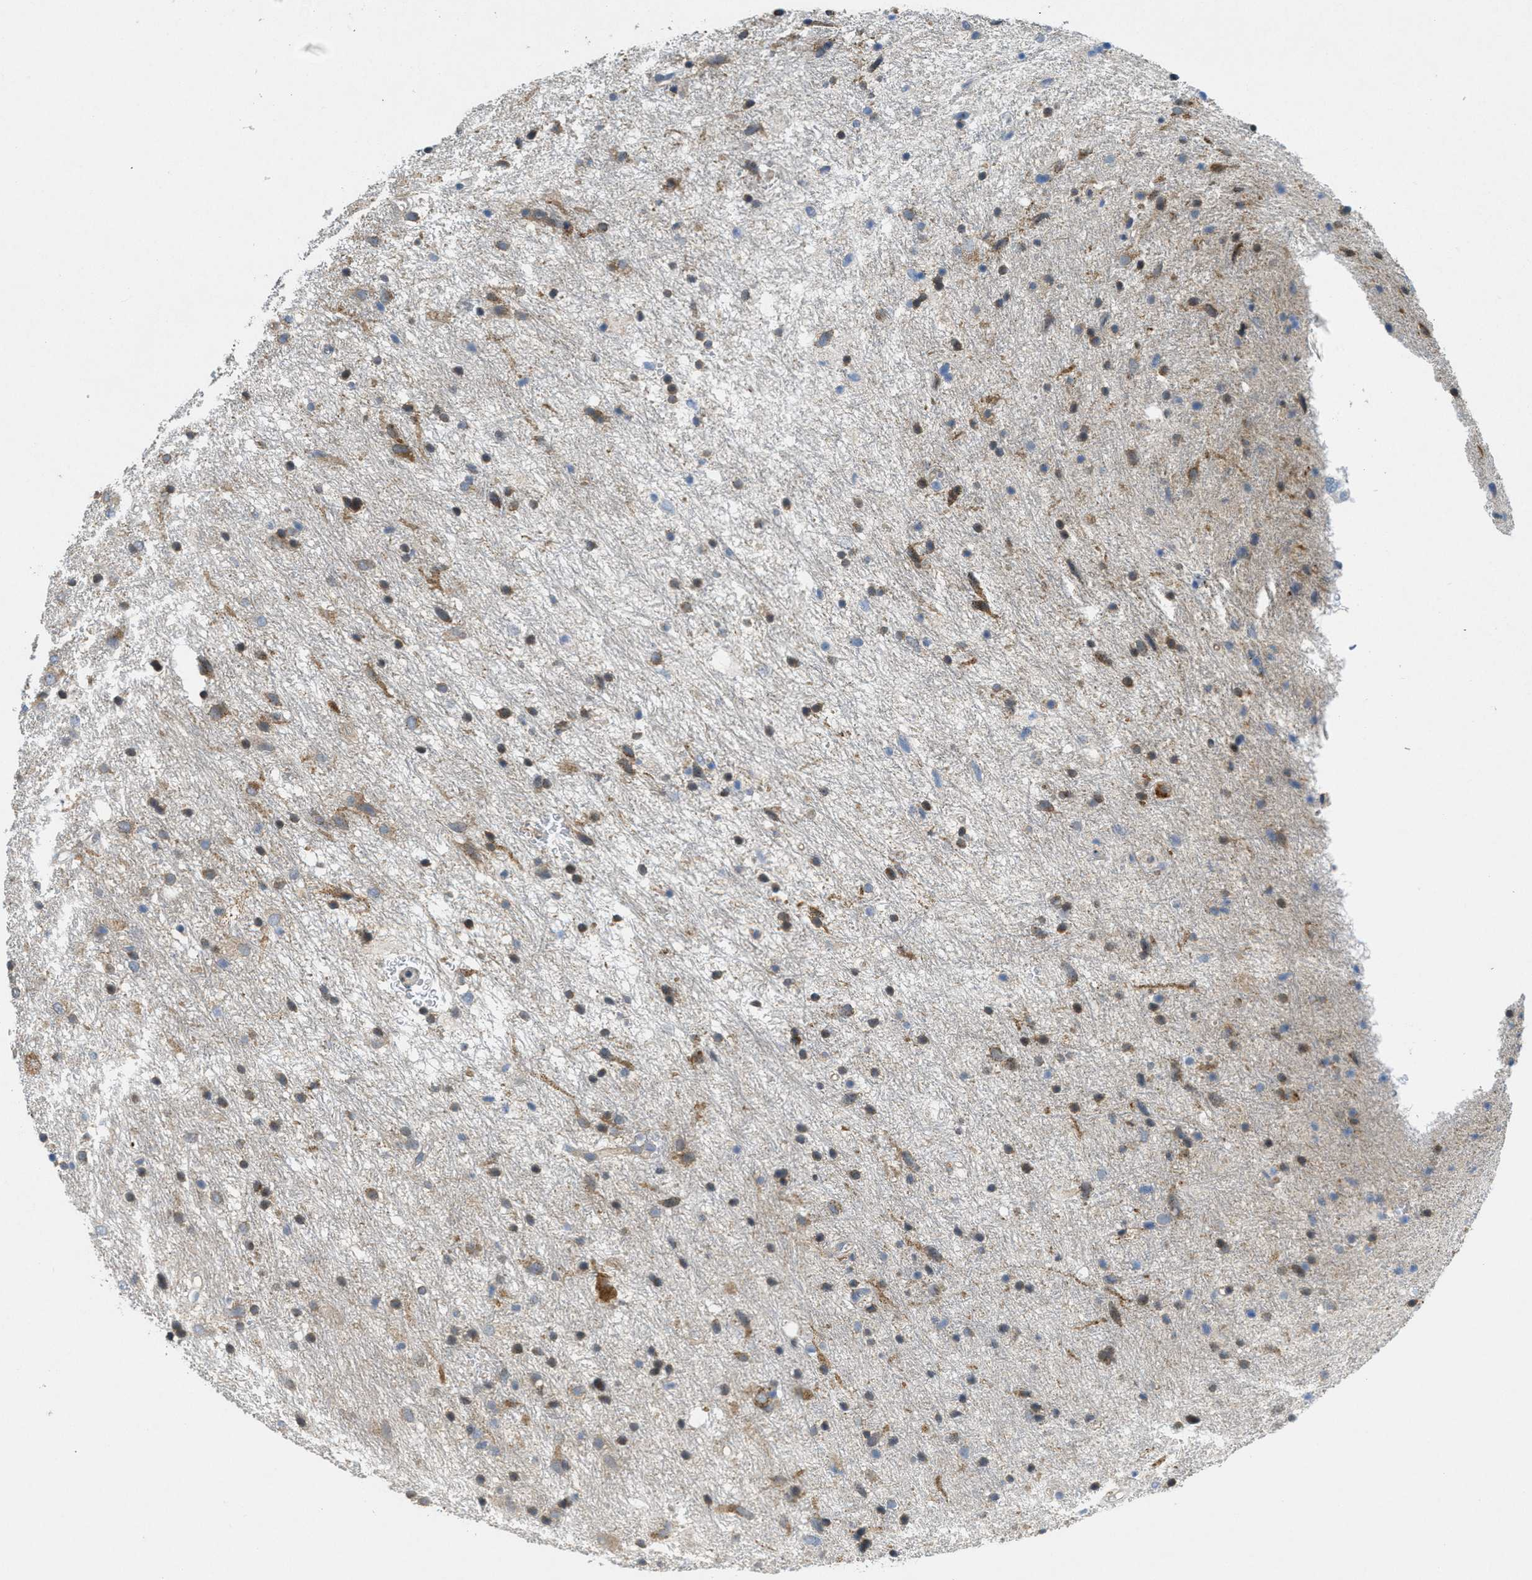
{"staining": {"intensity": "moderate", "quantity": "25%-75%", "location": "cytoplasmic/membranous"}, "tissue": "glioma", "cell_type": "Tumor cells", "image_type": "cancer", "snomed": [{"axis": "morphology", "description": "Glioma, malignant, Low grade"}, {"axis": "topography", "description": "Brain"}], "caption": "Human low-grade glioma (malignant) stained with a protein marker reveals moderate staining in tumor cells.", "gene": "ZFYVE9", "patient": {"sex": "male", "age": 77}}